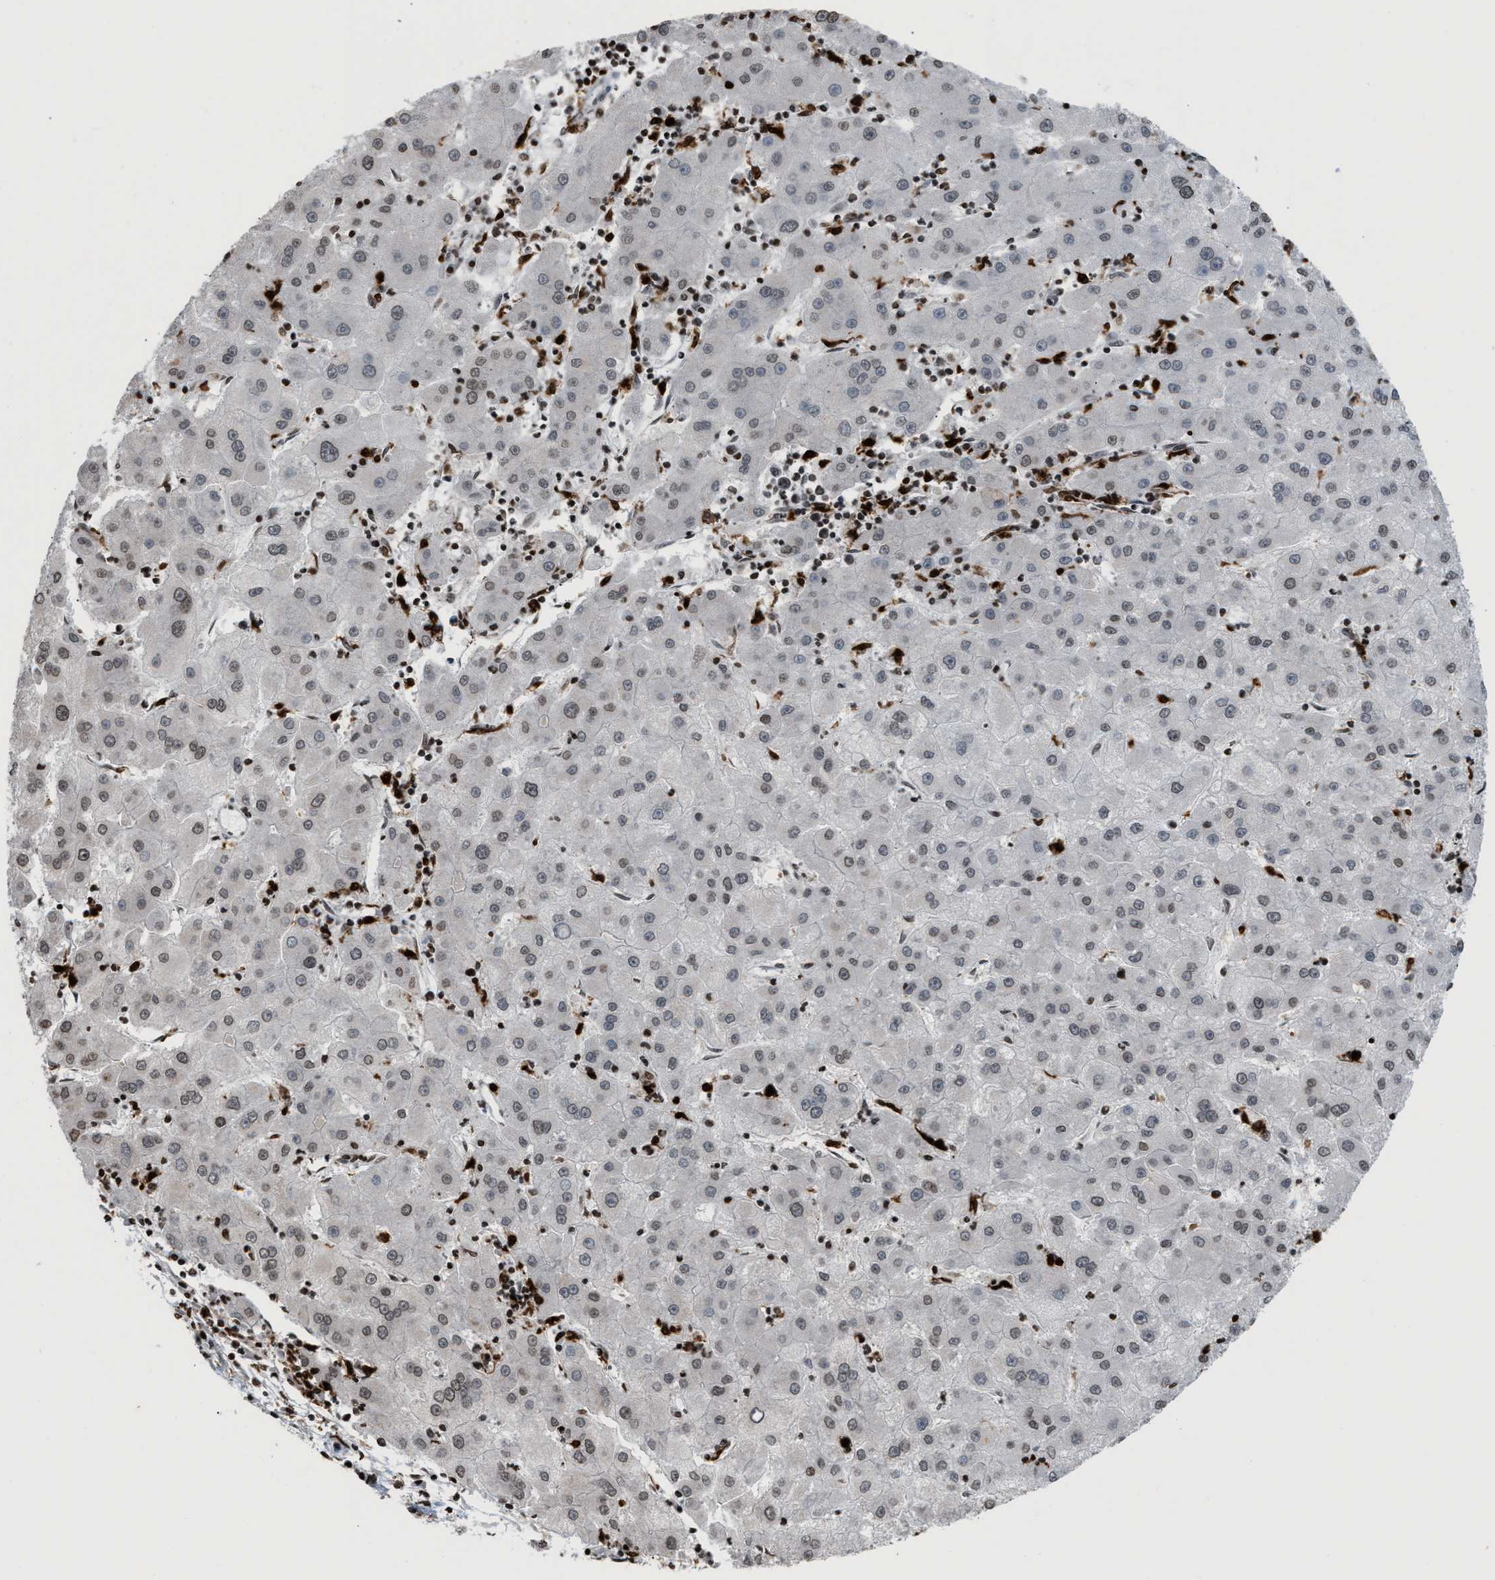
{"staining": {"intensity": "weak", "quantity": "25%-75%", "location": "nuclear"}, "tissue": "liver cancer", "cell_type": "Tumor cells", "image_type": "cancer", "snomed": [{"axis": "morphology", "description": "Carcinoma, Hepatocellular, NOS"}, {"axis": "topography", "description": "Liver"}], "caption": "Liver cancer (hepatocellular carcinoma) stained with DAB (3,3'-diaminobenzidine) IHC demonstrates low levels of weak nuclear staining in about 25%-75% of tumor cells. Immunohistochemistry (ihc) stains the protein of interest in brown and the nuclei are stained blue.", "gene": "PRUNE2", "patient": {"sex": "male", "age": 72}}